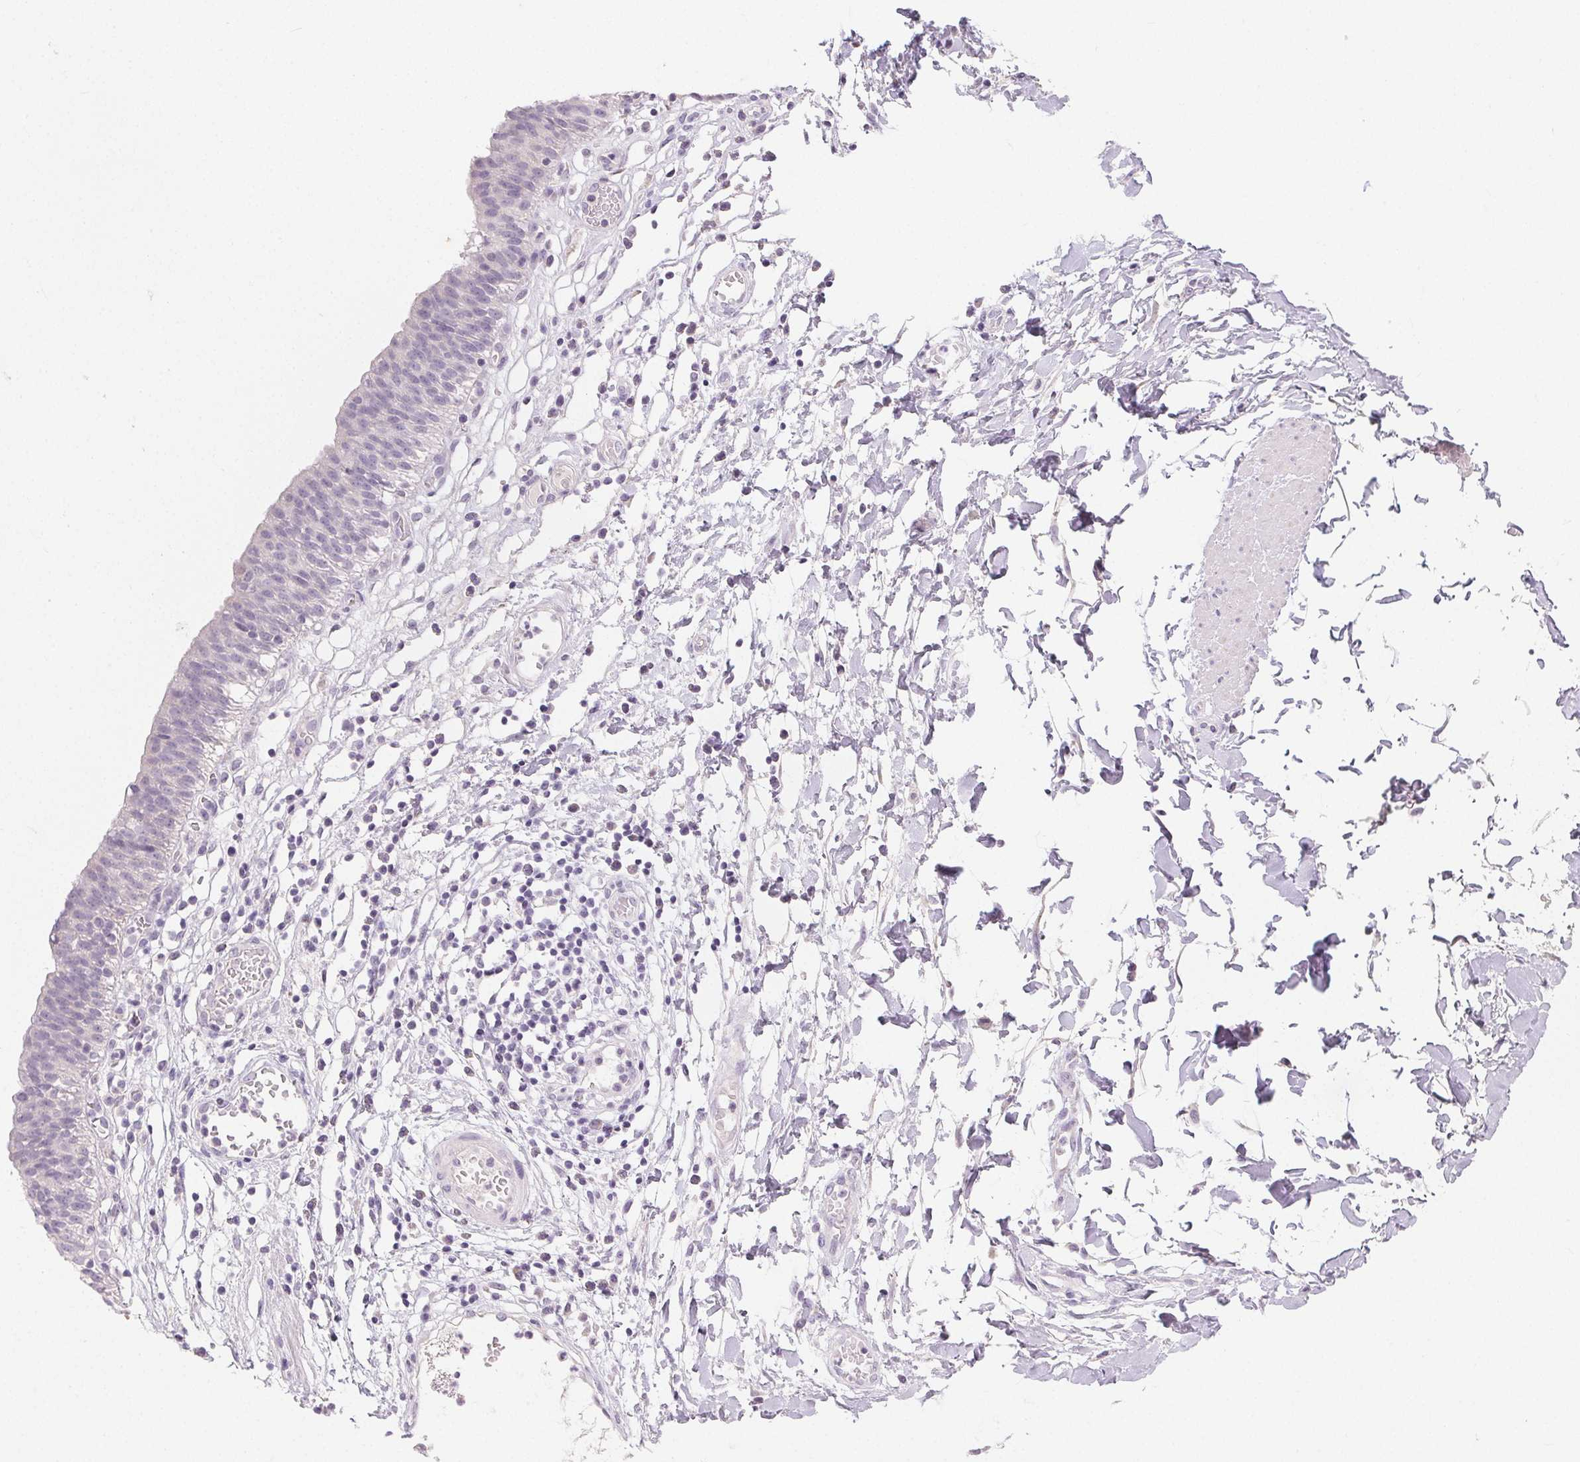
{"staining": {"intensity": "negative", "quantity": "none", "location": "none"}, "tissue": "urinary bladder", "cell_type": "Urothelial cells", "image_type": "normal", "snomed": [{"axis": "morphology", "description": "Normal tissue, NOS"}, {"axis": "topography", "description": "Urinary bladder"}], "caption": "This is a image of IHC staining of benign urinary bladder, which shows no expression in urothelial cells.", "gene": "MIOX", "patient": {"sex": "male", "age": 64}}